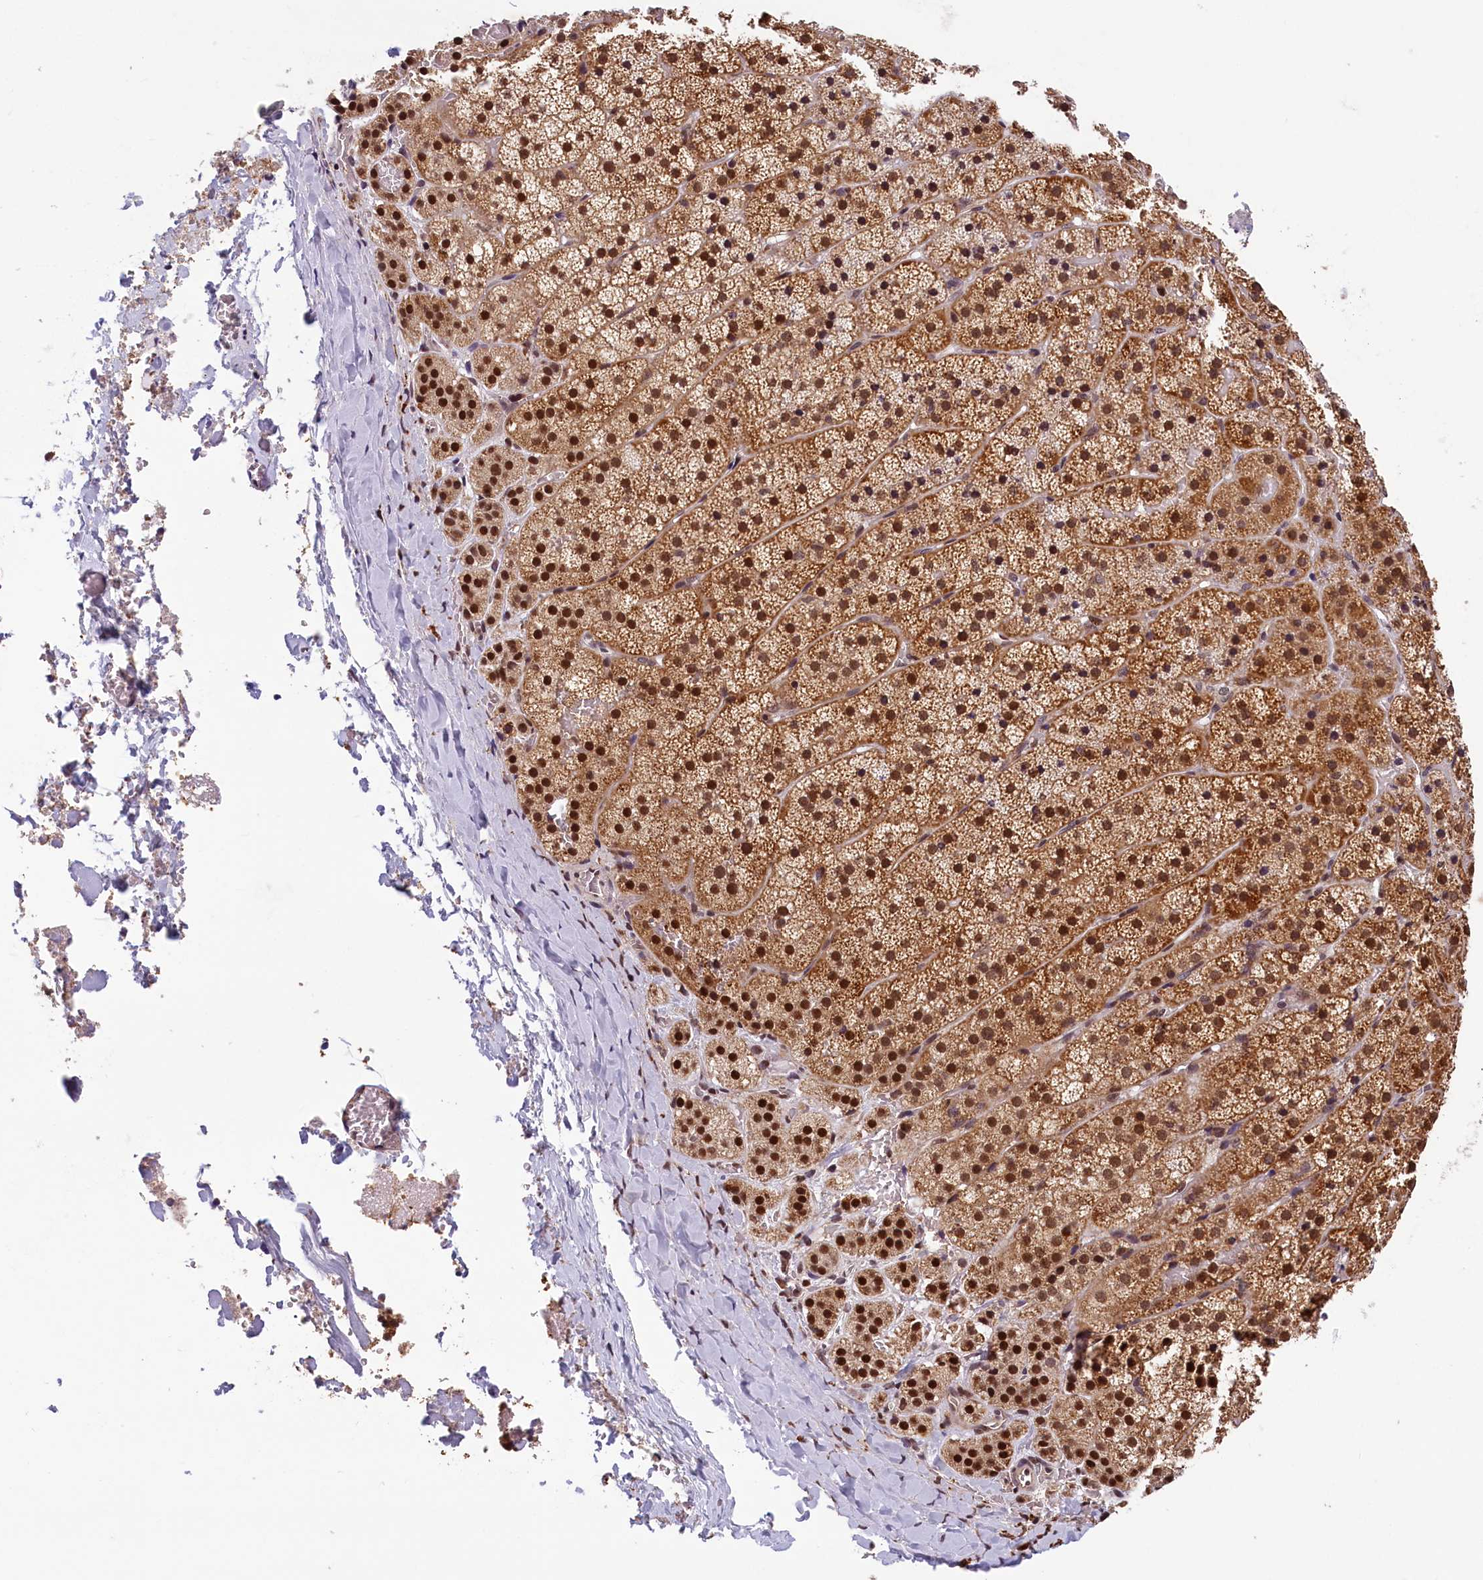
{"staining": {"intensity": "strong", "quantity": "25%-75%", "location": "cytoplasmic/membranous,nuclear"}, "tissue": "adrenal gland", "cell_type": "Glandular cells", "image_type": "normal", "snomed": [{"axis": "morphology", "description": "Normal tissue, NOS"}, {"axis": "topography", "description": "Adrenal gland"}], "caption": "The histopathology image displays a brown stain indicating the presence of a protein in the cytoplasmic/membranous,nuclear of glandular cells in adrenal gland. (brown staining indicates protein expression, while blue staining denotes nuclei).", "gene": "KCNK6", "patient": {"sex": "female", "age": 44}}